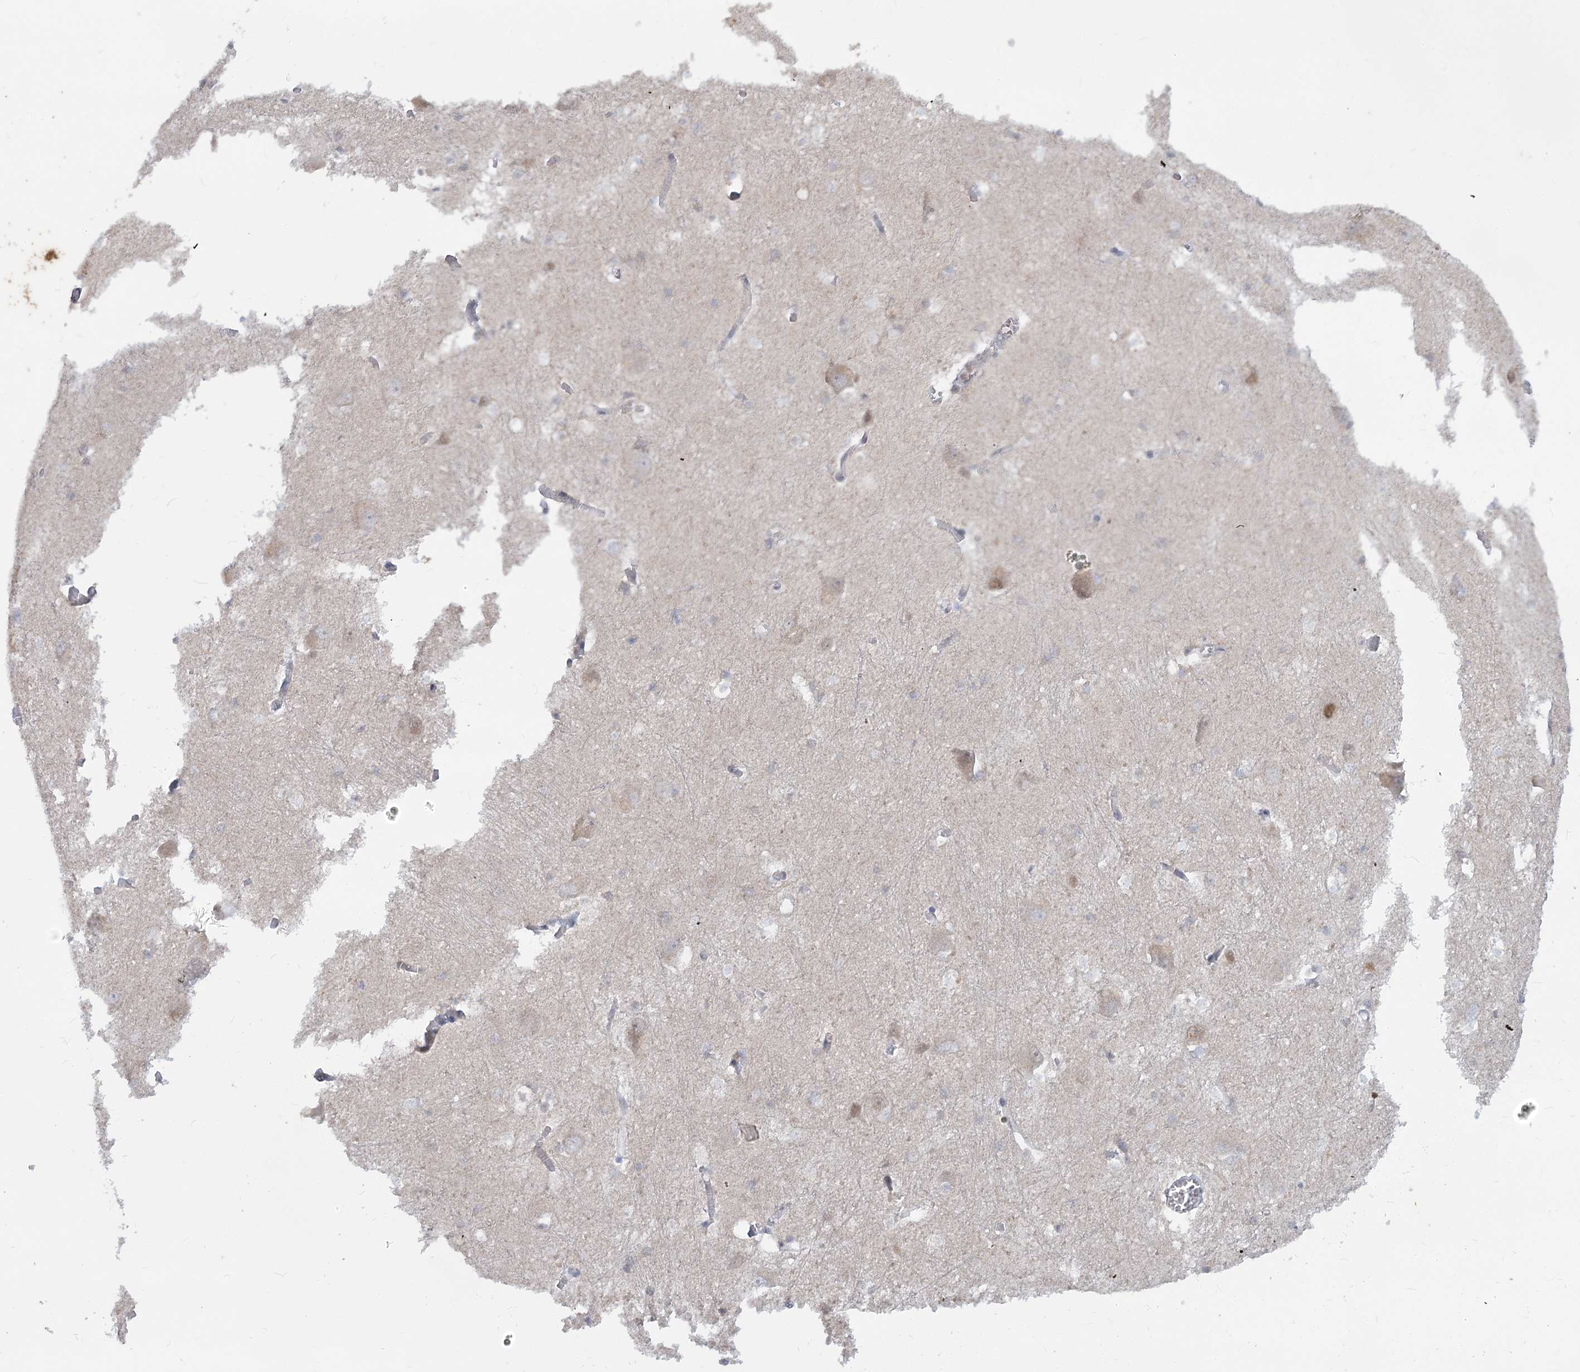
{"staining": {"intensity": "negative", "quantity": "none", "location": "none"}, "tissue": "caudate", "cell_type": "Glial cells", "image_type": "normal", "snomed": [{"axis": "morphology", "description": "Normal tissue, NOS"}, {"axis": "topography", "description": "Lateral ventricle wall"}], "caption": "A high-resolution photomicrograph shows immunohistochemistry (IHC) staining of unremarkable caudate, which shows no significant staining in glial cells.", "gene": "MTG1", "patient": {"sex": "male", "age": 37}}